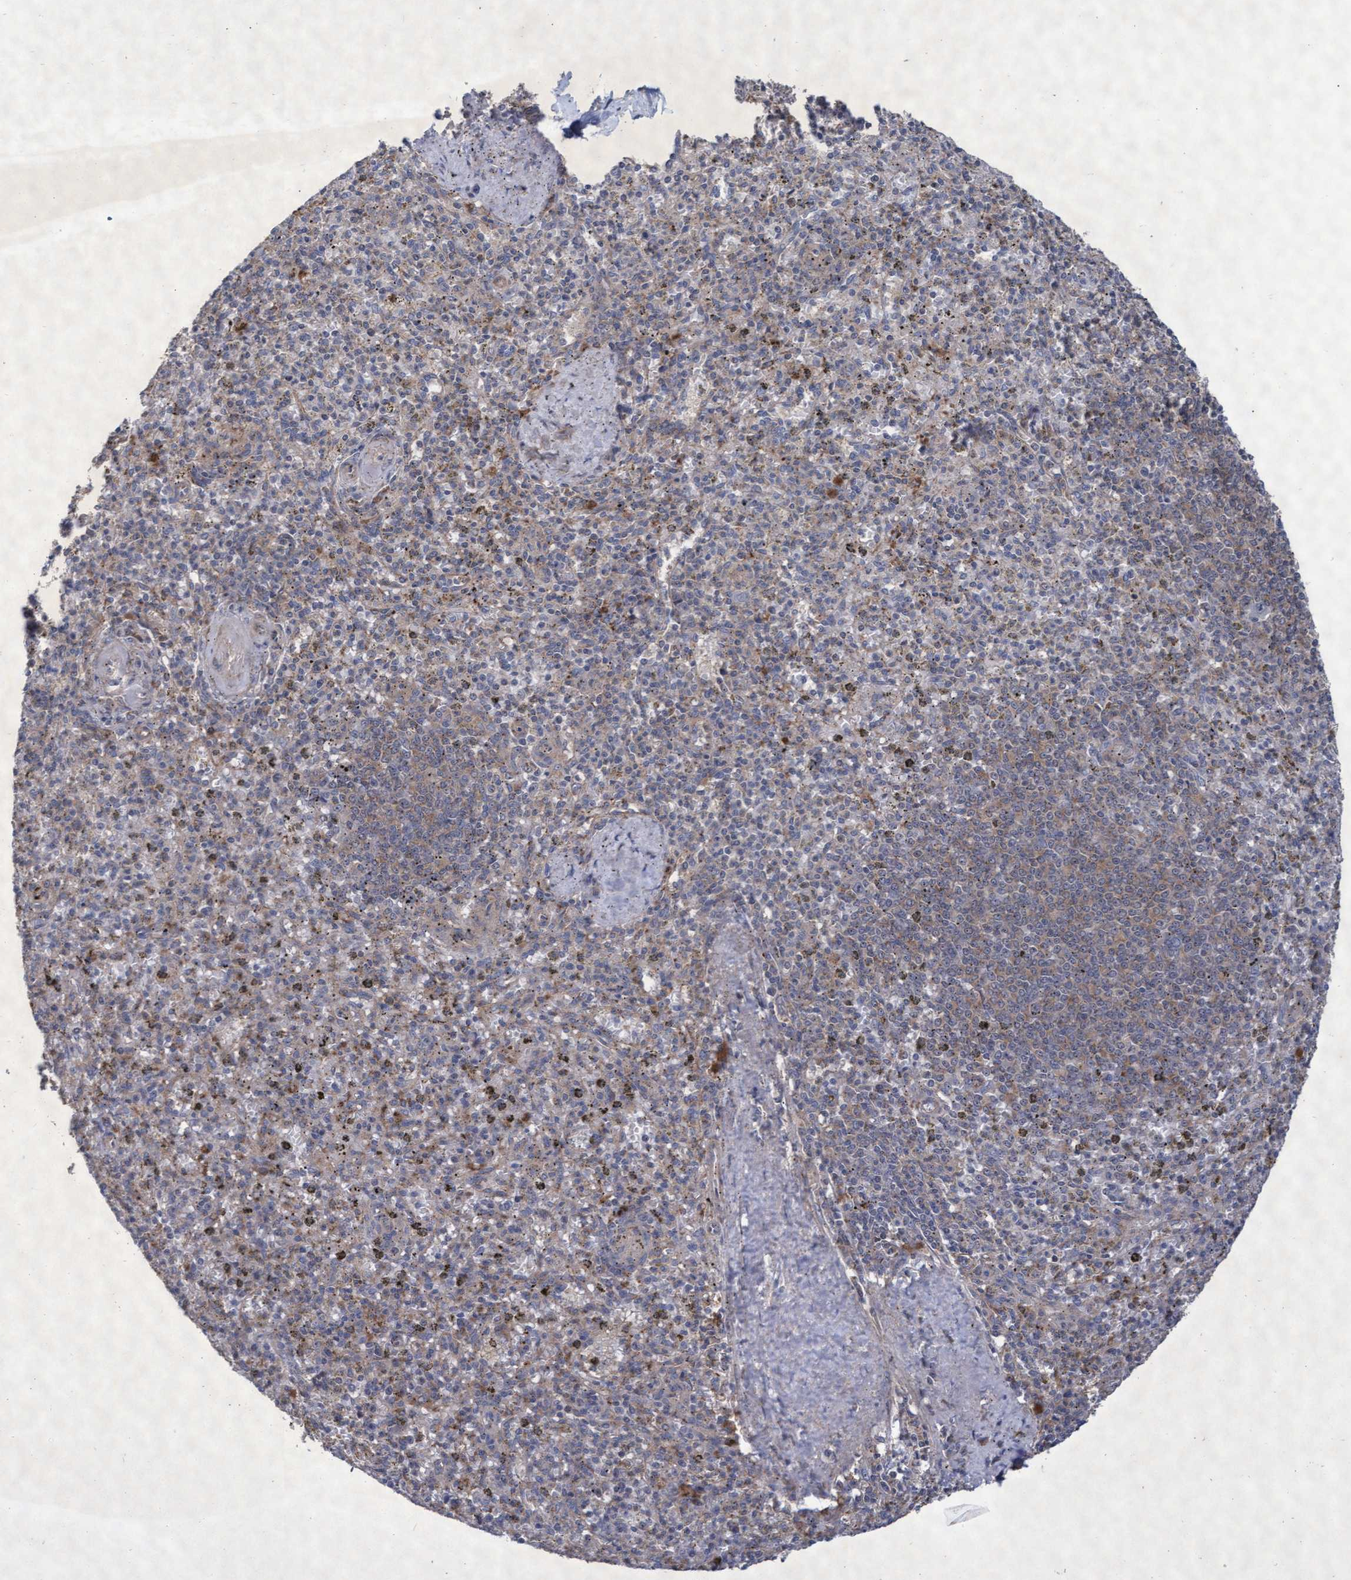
{"staining": {"intensity": "weak", "quantity": "25%-75%", "location": "cytoplasmic/membranous"}, "tissue": "spleen", "cell_type": "Cells in red pulp", "image_type": "normal", "snomed": [{"axis": "morphology", "description": "Normal tissue, NOS"}, {"axis": "topography", "description": "Spleen"}], "caption": "A brown stain labels weak cytoplasmic/membranous staining of a protein in cells in red pulp of normal human spleen. The protein of interest is stained brown, and the nuclei are stained in blue (DAB (3,3'-diaminobenzidine) IHC with brightfield microscopy, high magnification).", "gene": "ABCF2", "patient": {"sex": "male", "age": 72}}